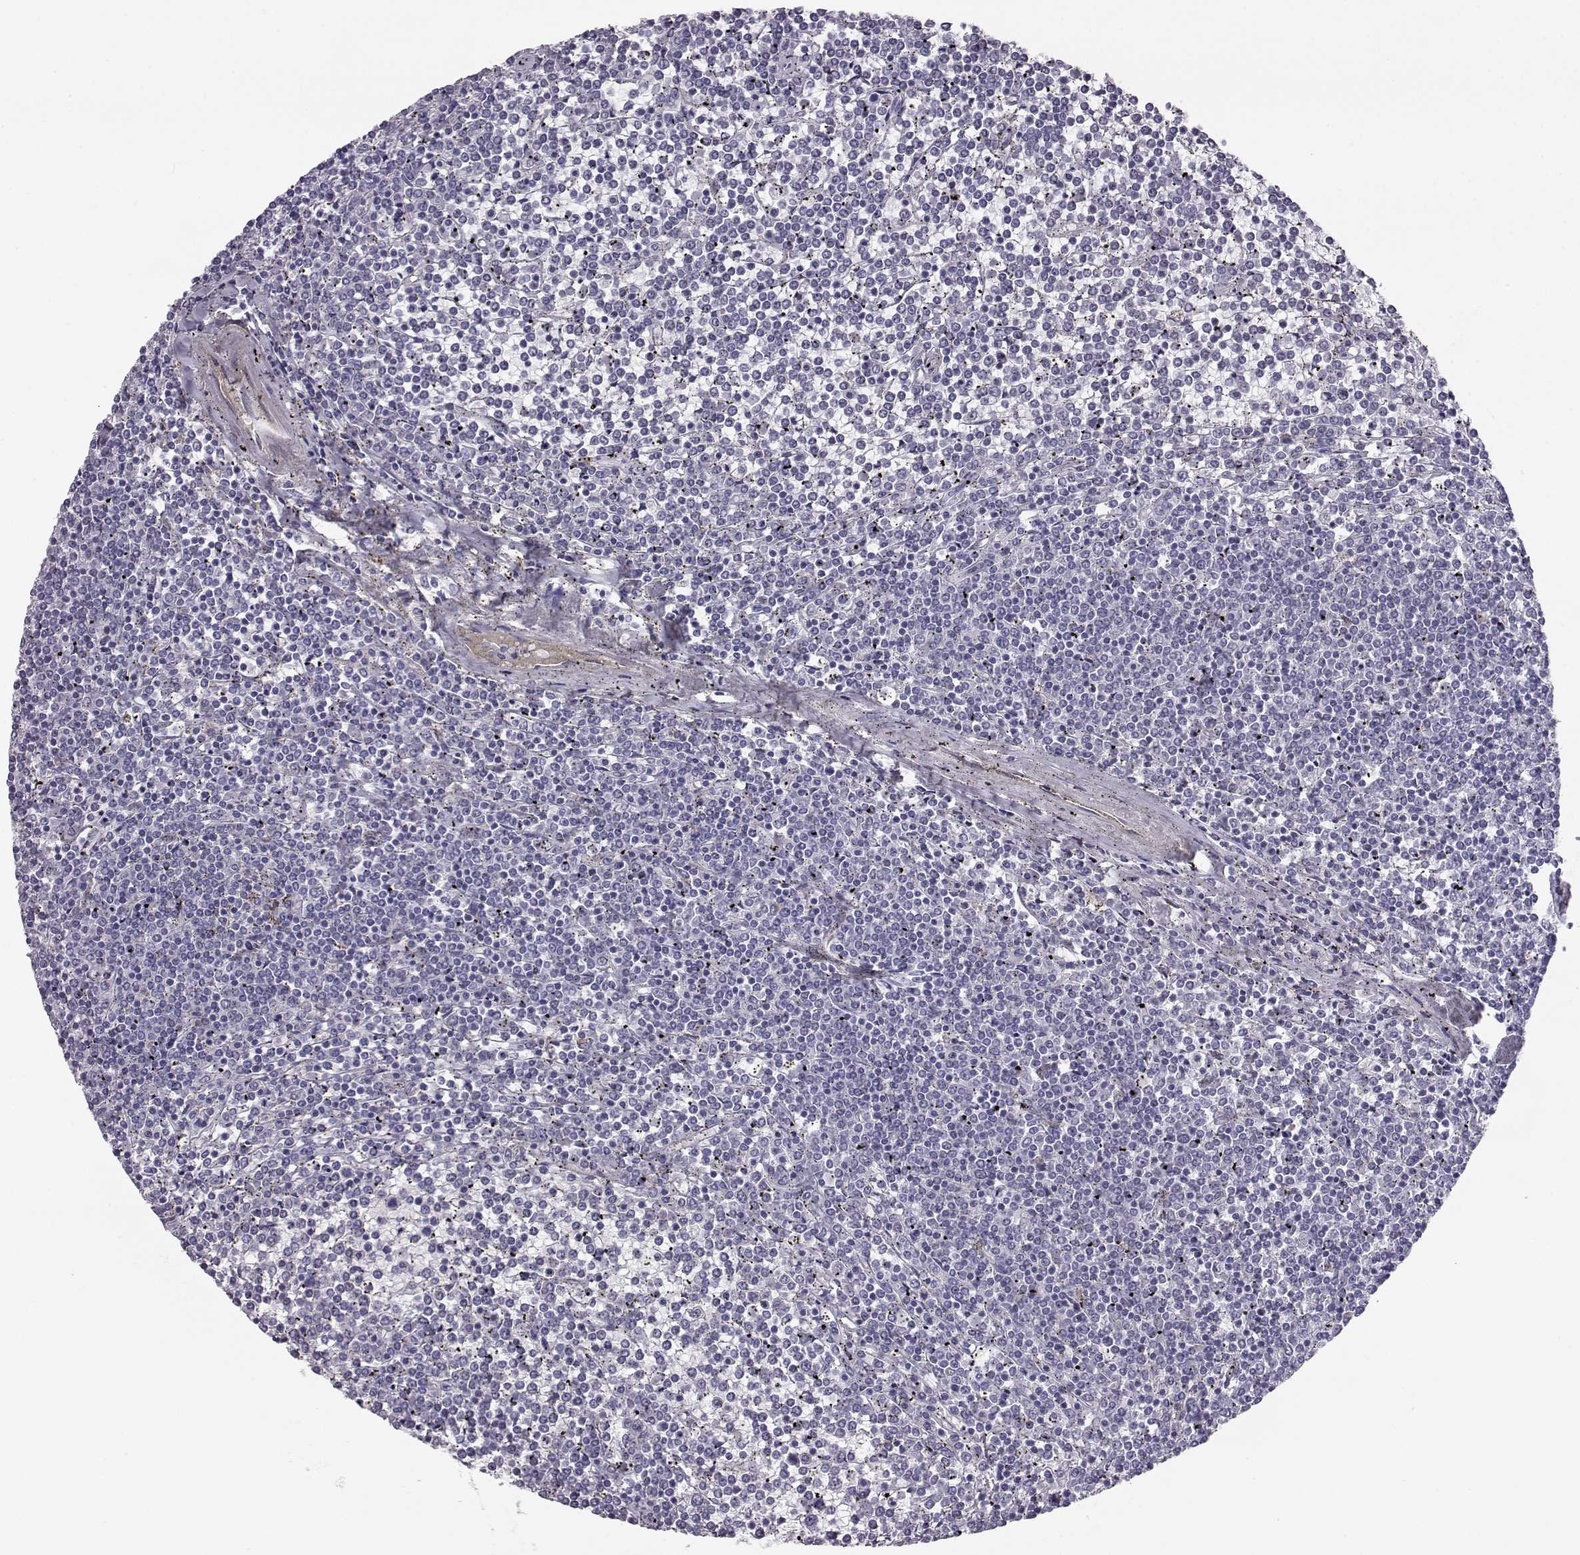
{"staining": {"intensity": "negative", "quantity": "none", "location": "none"}, "tissue": "lymphoma", "cell_type": "Tumor cells", "image_type": "cancer", "snomed": [{"axis": "morphology", "description": "Malignant lymphoma, non-Hodgkin's type, Low grade"}, {"axis": "topography", "description": "Spleen"}], "caption": "DAB (3,3'-diaminobenzidine) immunohistochemical staining of human lymphoma displays no significant positivity in tumor cells.", "gene": "ITLN2", "patient": {"sex": "female", "age": 19}}